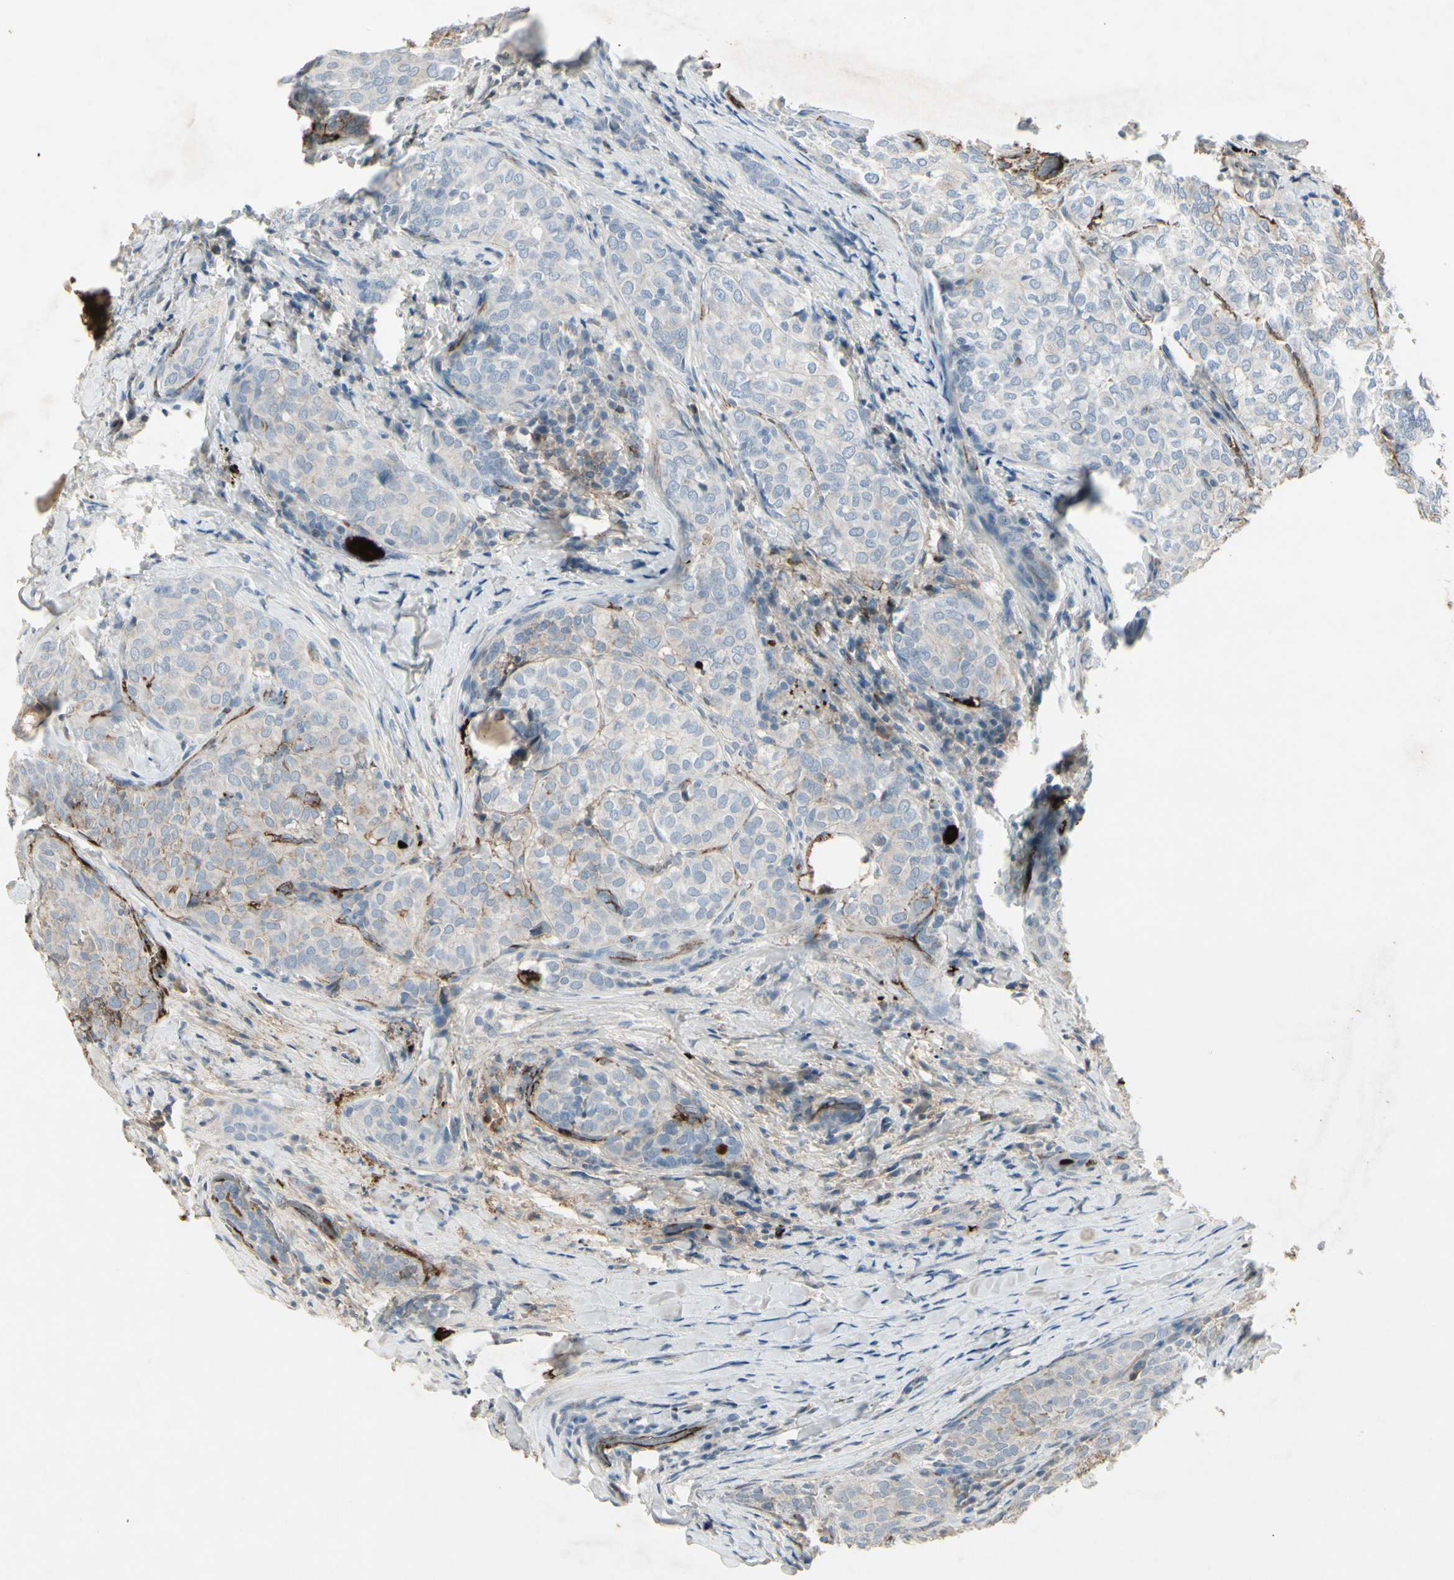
{"staining": {"intensity": "negative", "quantity": "none", "location": "none"}, "tissue": "thyroid cancer", "cell_type": "Tumor cells", "image_type": "cancer", "snomed": [{"axis": "morphology", "description": "Normal tissue, NOS"}, {"axis": "morphology", "description": "Papillary adenocarcinoma, NOS"}, {"axis": "topography", "description": "Thyroid gland"}], "caption": "A micrograph of human thyroid cancer is negative for staining in tumor cells. (DAB (3,3'-diaminobenzidine) IHC visualized using brightfield microscopy, high magnification).", "gene": "IGHM", "patient": {"sex": "female", "age": 30}}